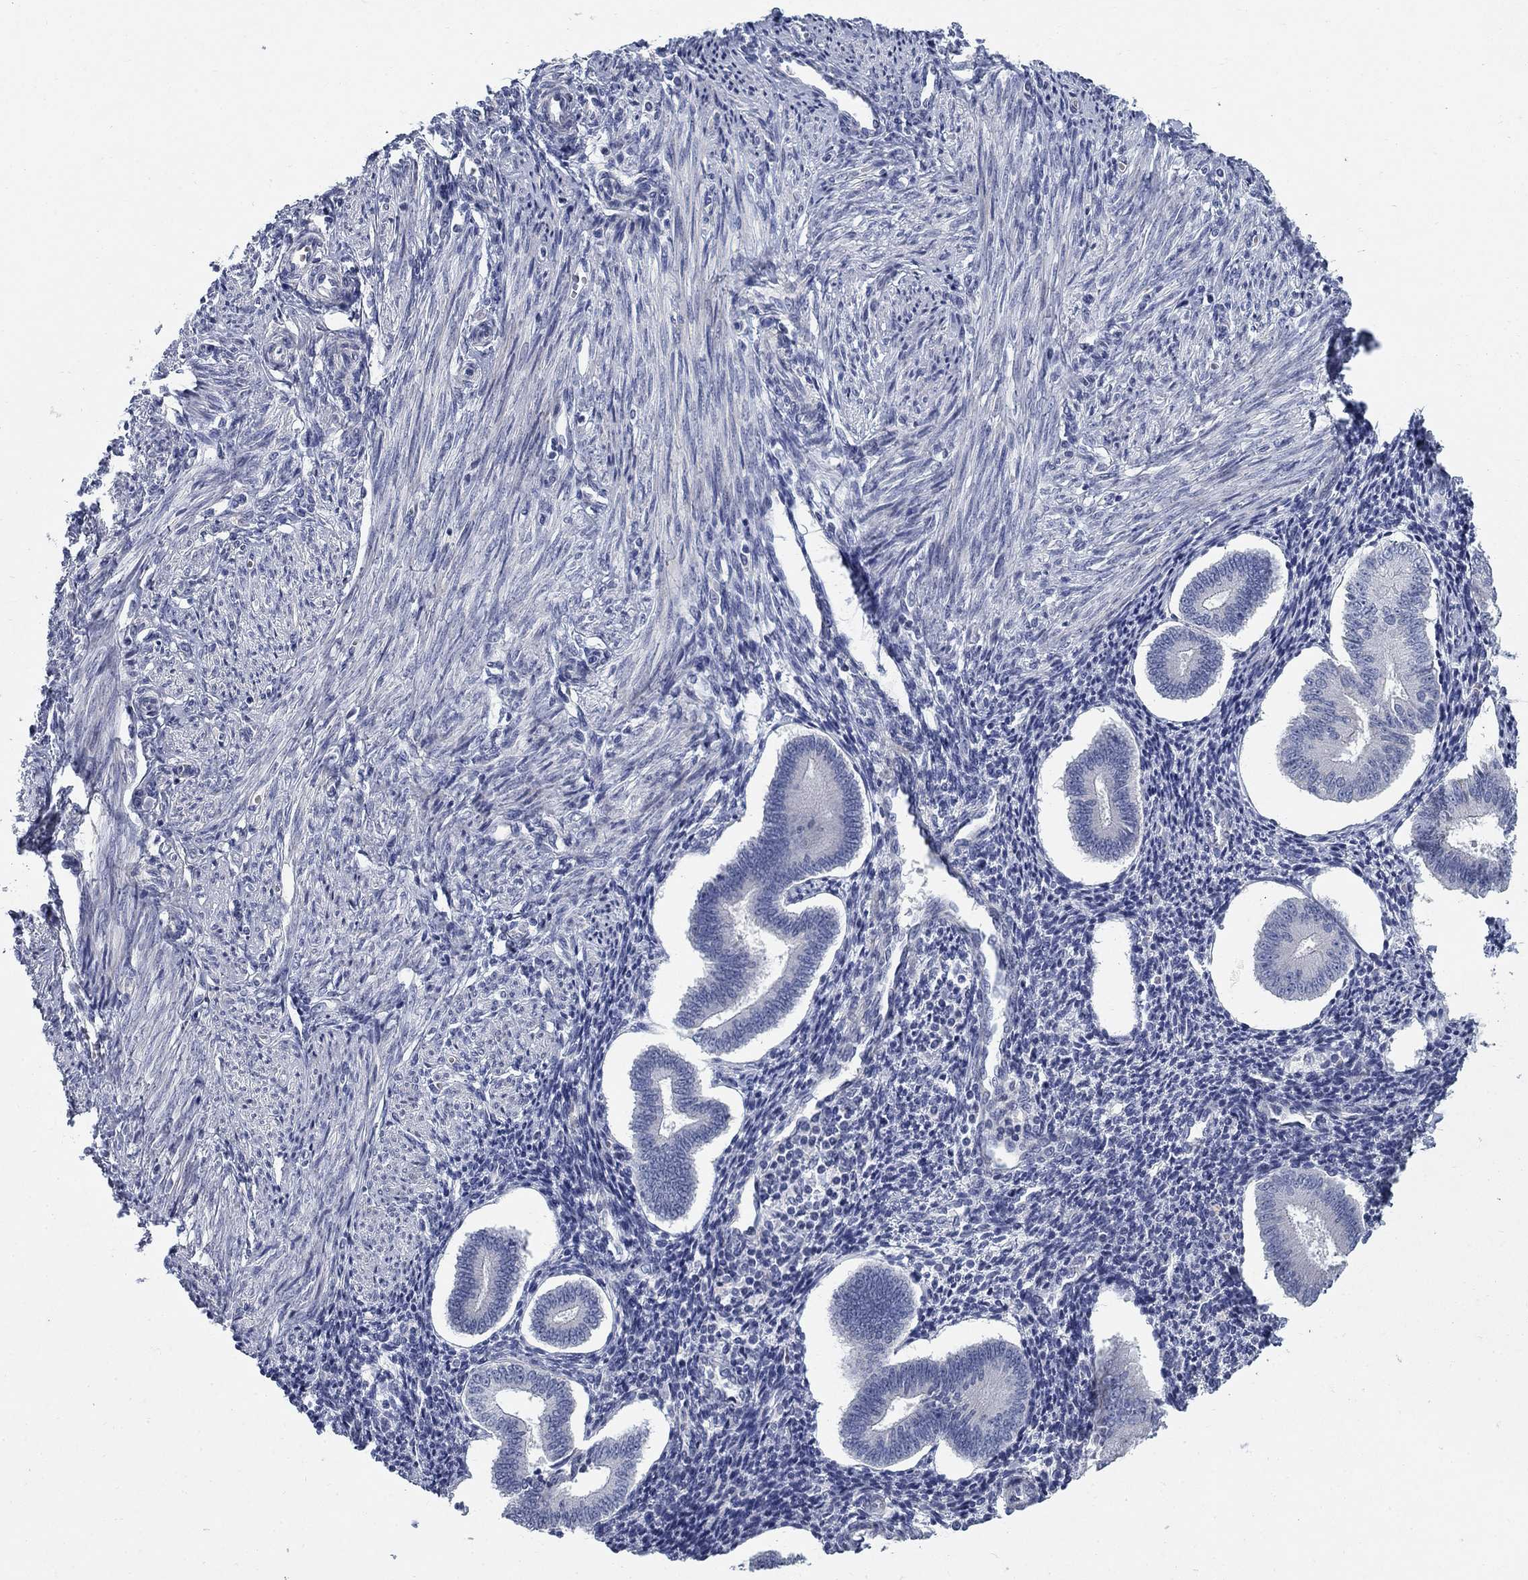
{"staining": {"intensity": "negative", "quantity": "none", "location": "none"}, "tissue": "endometrium", "cell_type": "Cells in endometrial stroma", "image_type": "normal", "snomed": [{"axis": "morphology", "description": "Normal tissue, NOS"}, {"axis": "topography", "description": "Endometrium"}], "caption": "Human endometrium stained for a protein using IHC displays no expression in cells in endometrial stroma.", "gene": "DNER", "patient": {"sex": "female", "age": 40}}